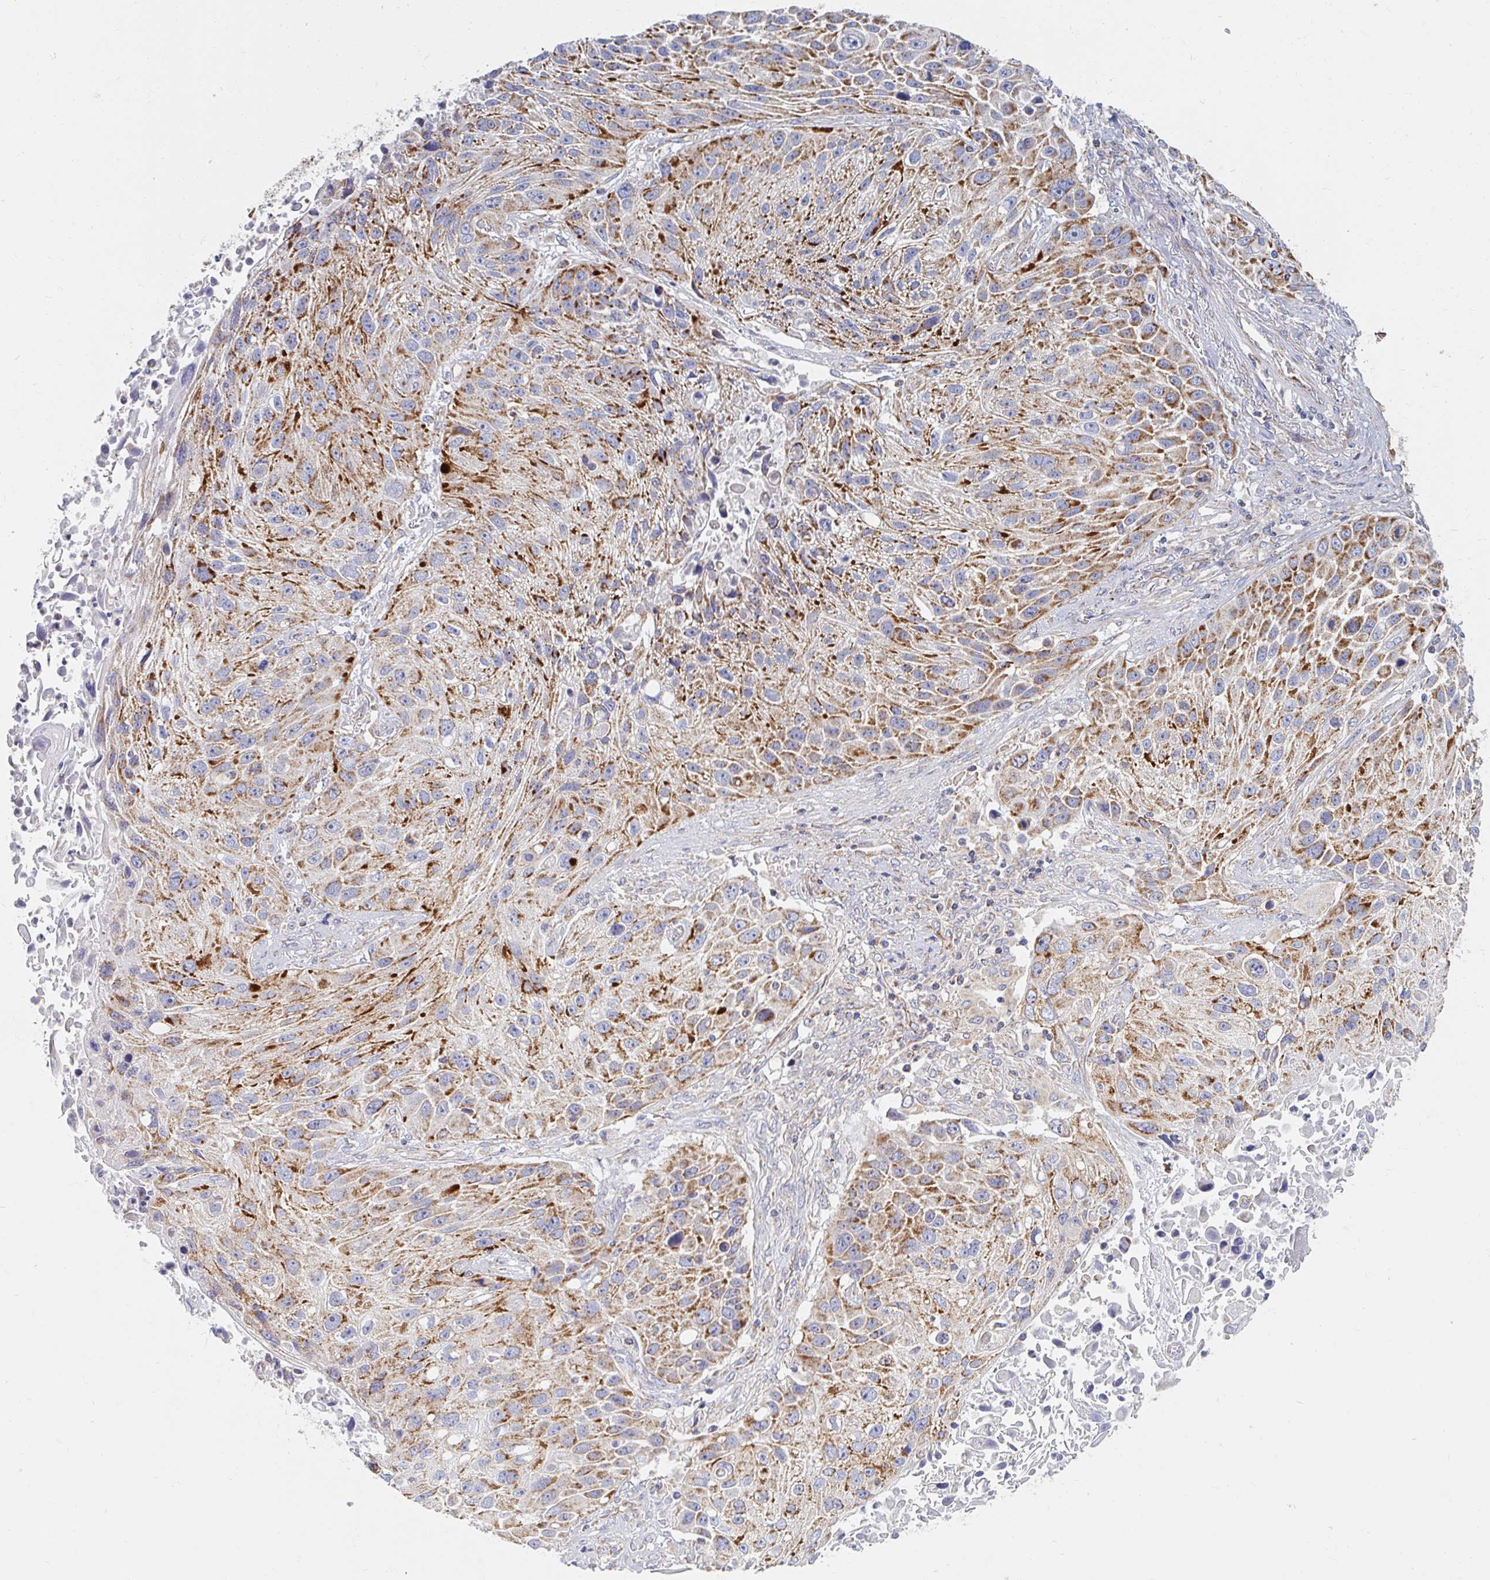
{"staining": {"intensity": "moderate", "quantity": ">75%", "location": "cytoplasmic/membranous"}, "tissue": "lung cancer", "cell_type": "Tumor cells", "image_type": "cancer", "snomed": [{"axis": "morphology", "description": "Normal morphology"}, {"axis": "morphology", "description": "Squamous cell carcinoma, NOS"}, {"axis": "topography", "description": "Lymph node"}, {"axis": "topography", "description": "Lung"}], "caption": "Immunohistochemical staining of human lung squamous cell carcinoma shows medium levels of moderate cytoplasmic/membranous expression in approximately >75% of tumor cells. (Brightfield microscopy of DAB IHC at high magnification).", "gene": "MAVS", "patient": {"sex": "male", "age": 67}}